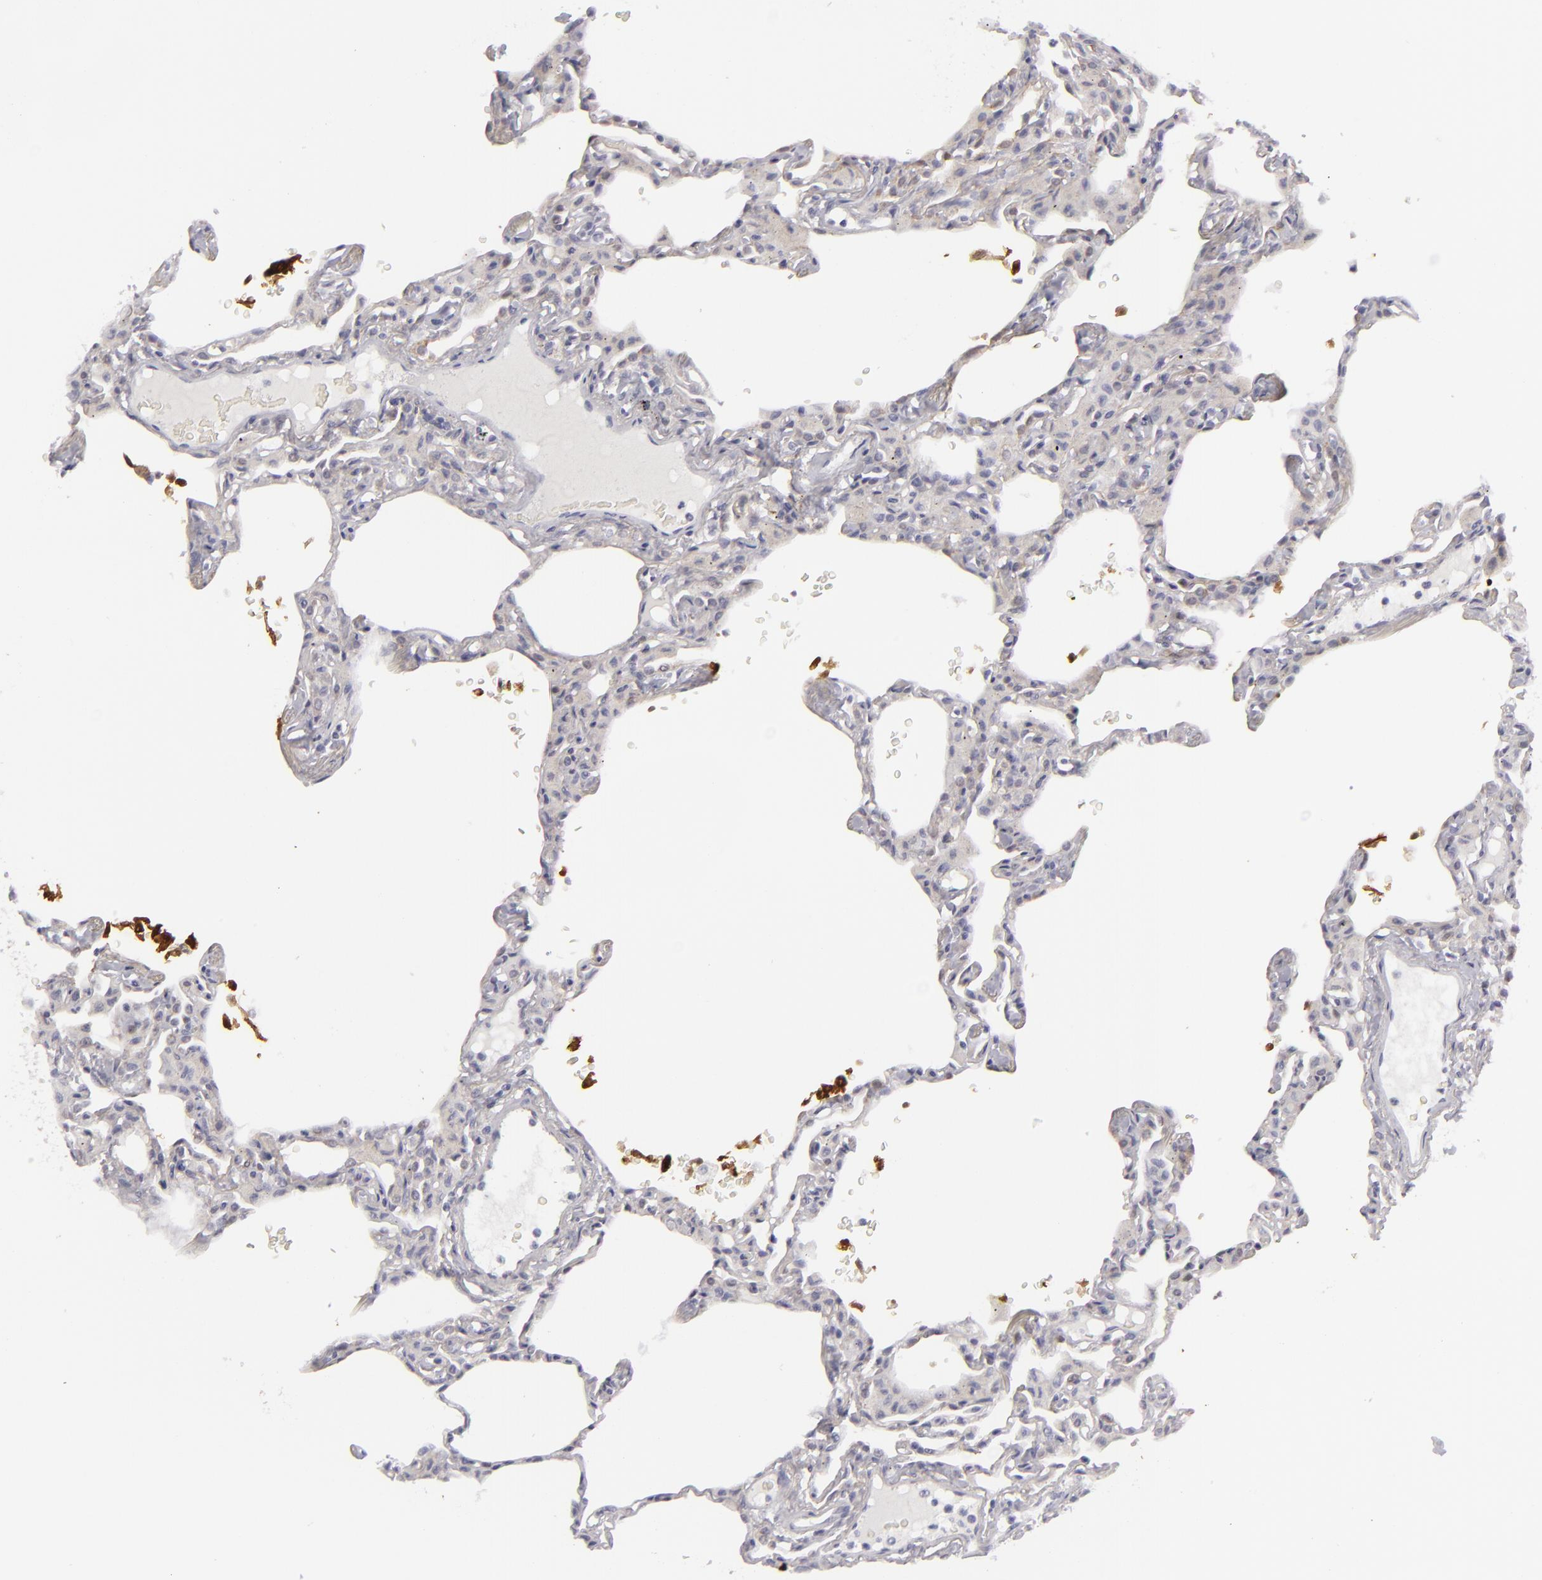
{"staining": {"intensity": "weak", "quantity": "<25%", "location": "cytoplasmic/membranous"}, "tissue": "lung", "cell_type": "Alveolar cells", "image_type": "normal", "snomed": [{"axis": "morphology", "description": "Normal tissue, NOS"}, {"axis": "topography", "description": "Lung"}], "caption": "This micrograph is of normal lung stained with IHC to label a protein in brown with the nuclei are counter-stained blue. There is no staining in alveolar cells.", "gene": "JUP", "patient": {"sex": "female", "age": 49}}